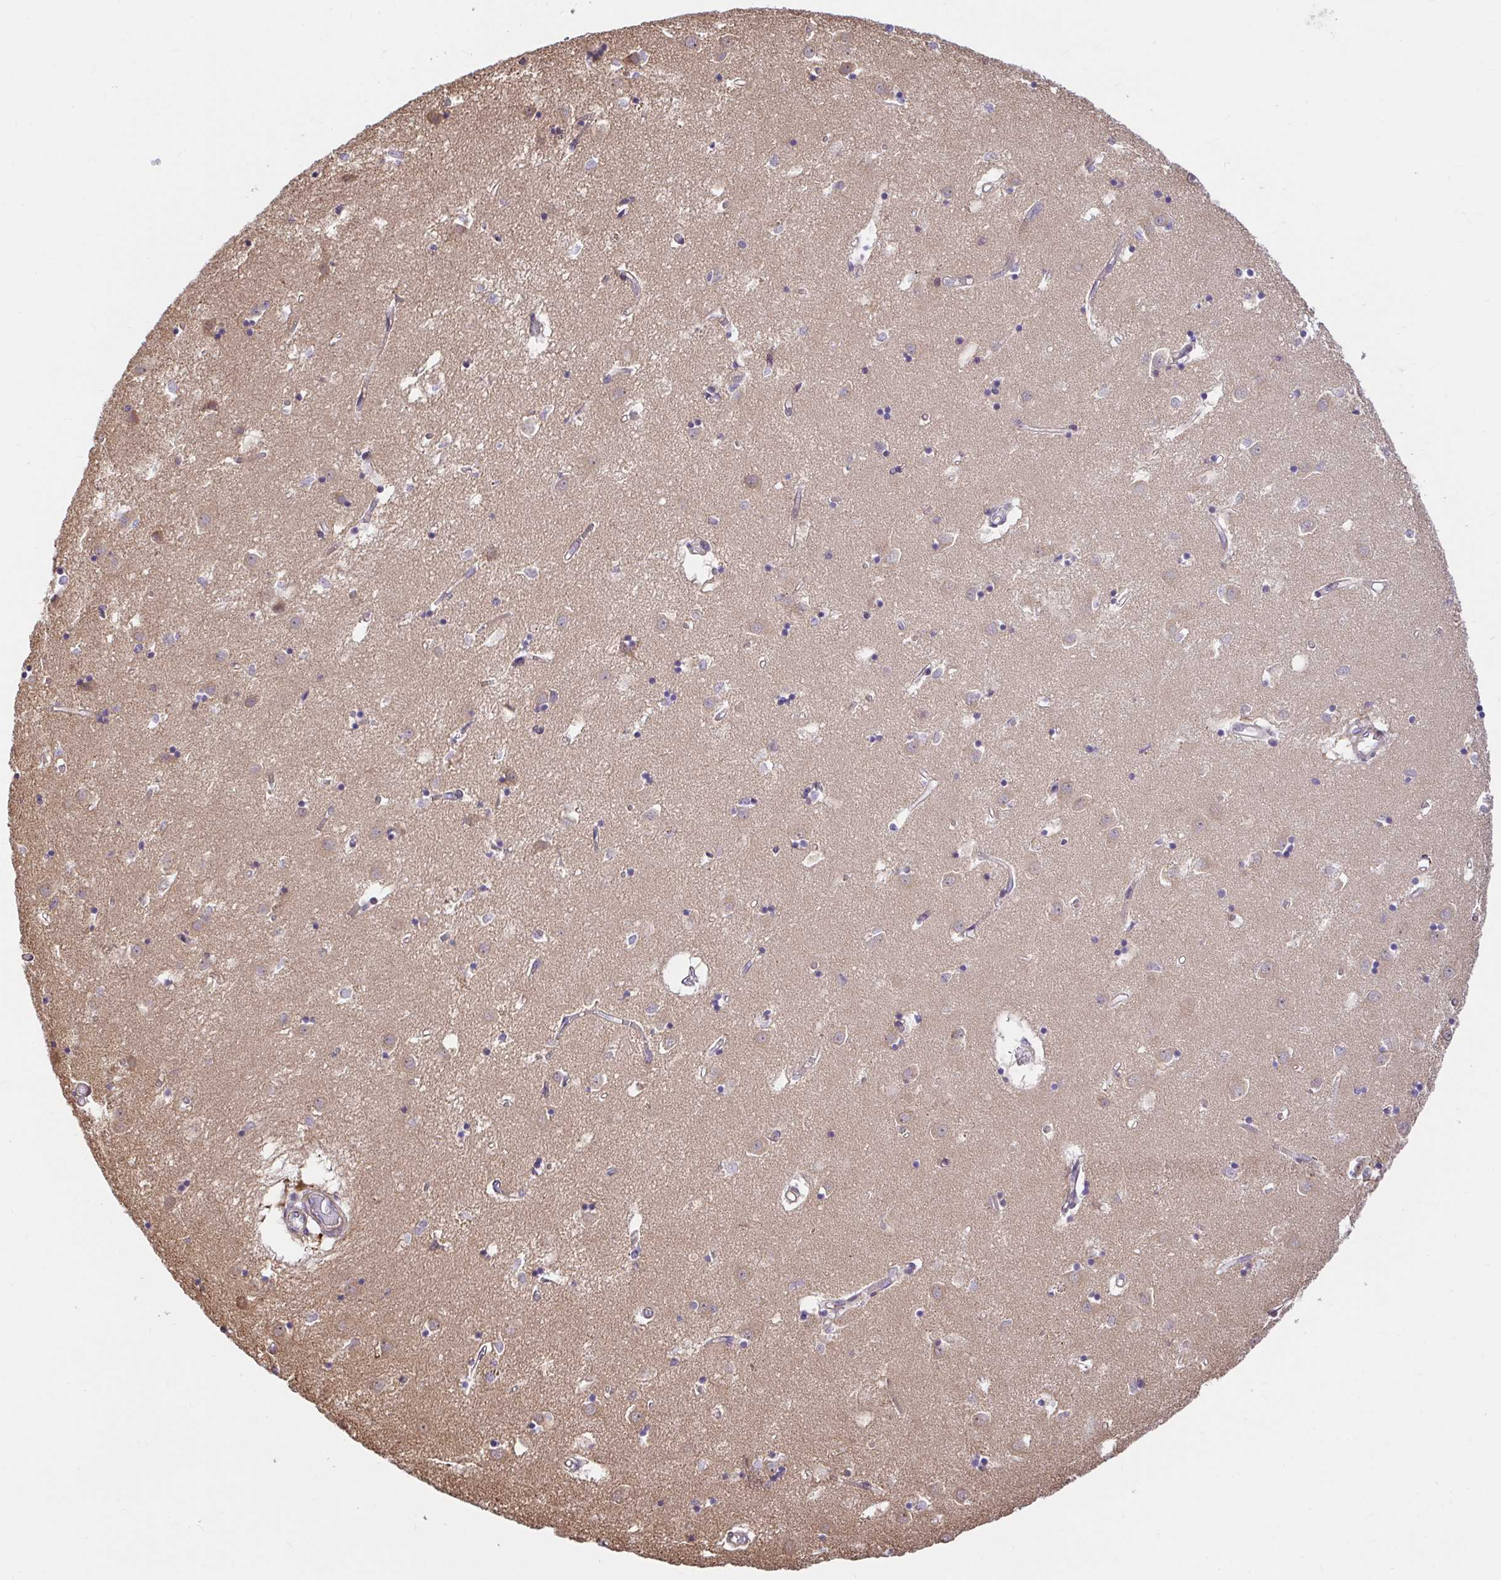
{"staining": {"intensity": "negative", "quantity": "none", "location": "none"}, "tissue": "caudate", "cell_type": "Glial cells", "image_type": "normal", "snomed": [{"axis": "morphology", "description": "Normal tissue, NOS"}, {"axis": "topography", "description": "Lateral ventricle wall"}], "caption": "DAB immunohistochemical staining of normal caudate displays no significant positivity in glial cells. (DAB (3,3'-diaminobenzidine) immunohistochemistry (IHC) with hematoxylin counter stain).", "gene": "TRIM55", "patient": {"sex": "male", "age": 70}}